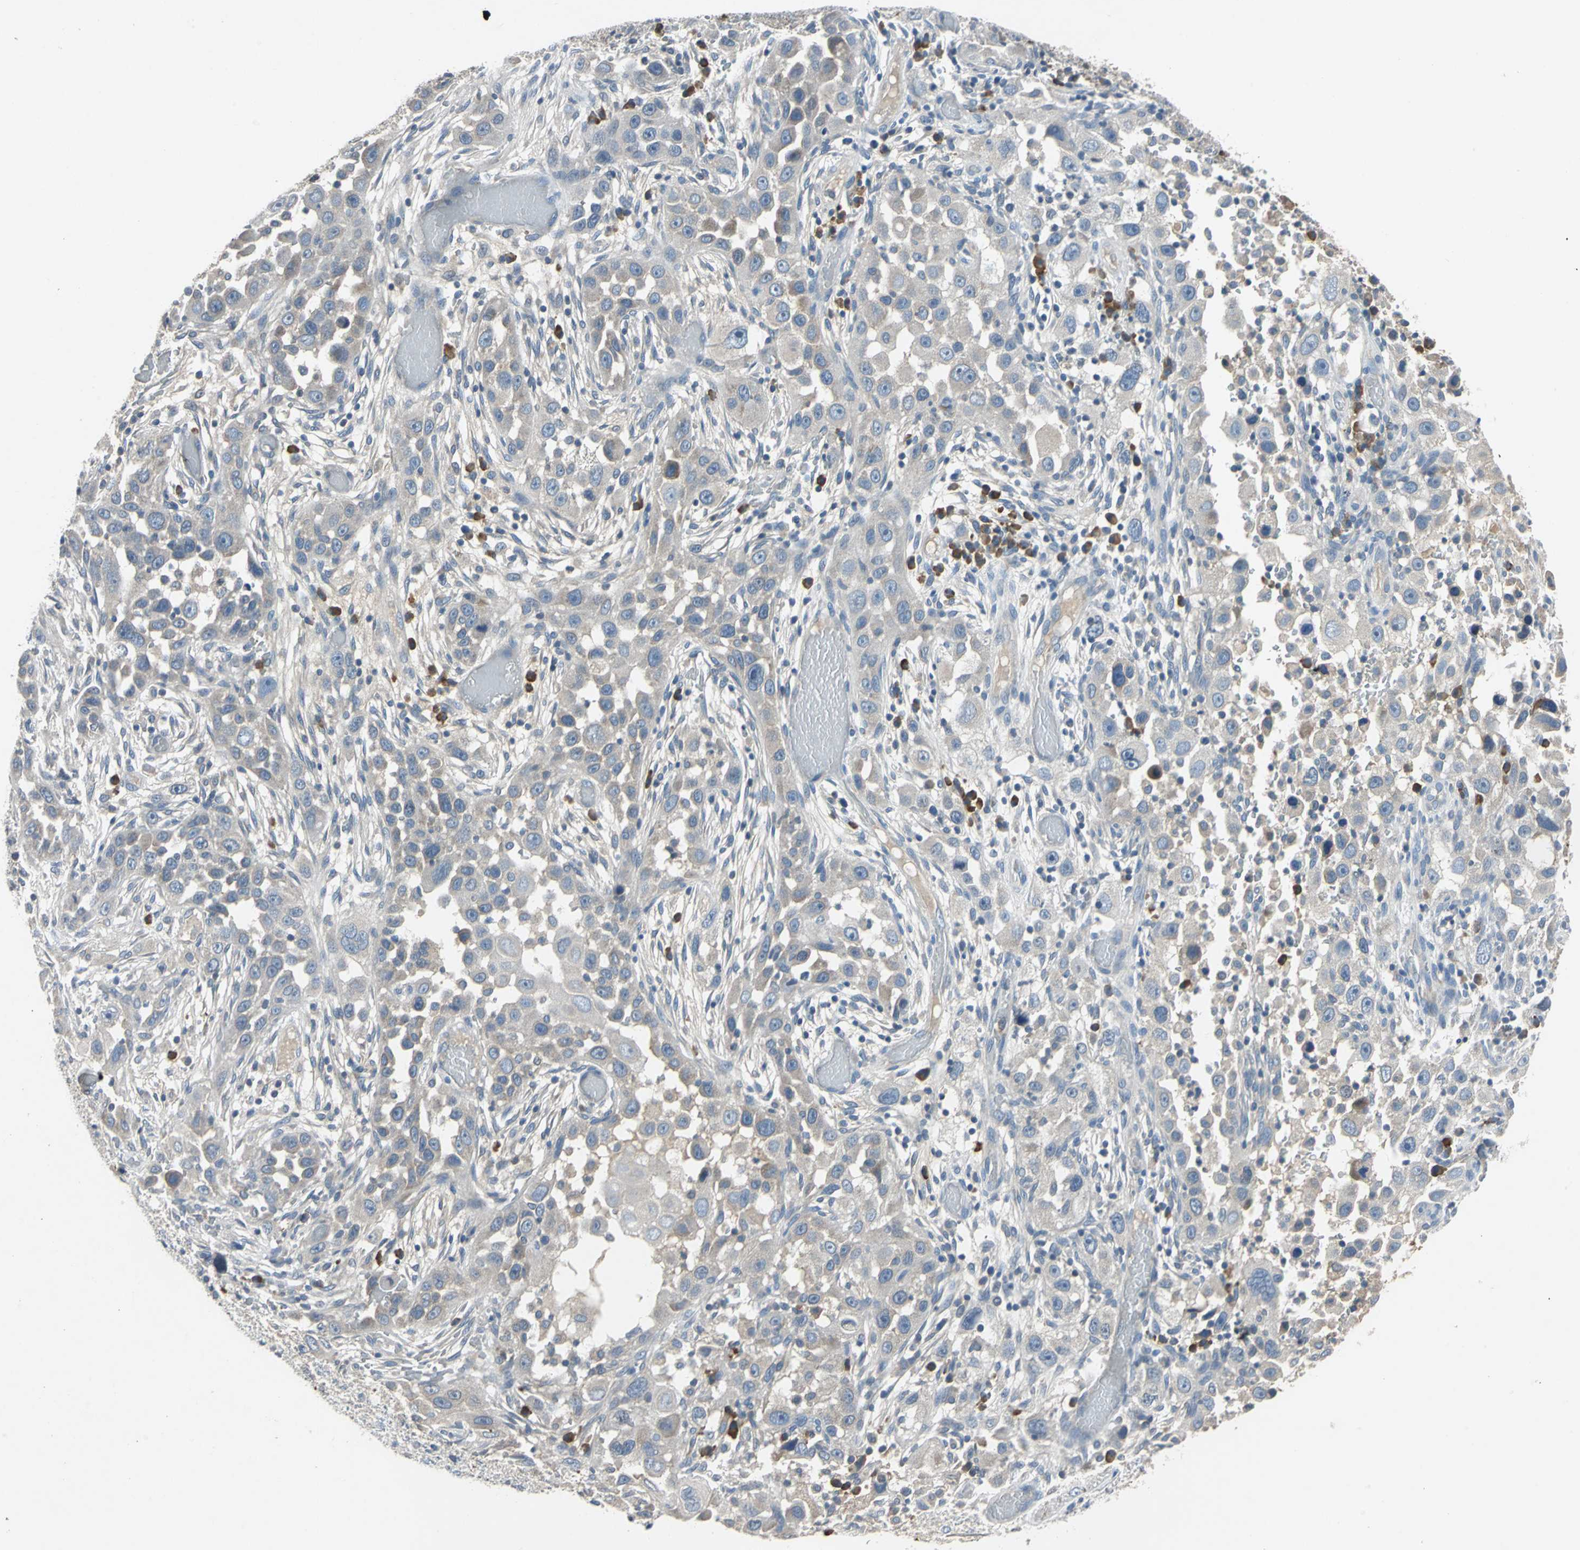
{"staining": {"intensity": "weak", "quantity": "25%-75%", "location": "cytoplasmic/membranous"}, "tissue": "head and neck cancer", "cell_type": "Tumor cells", "image_type": "cancer", "snomed": [{"axis": "morphology", "description": "Carcinoma, NOS"}, {"axis": "topography", "description": "Head-Neck"}], "caption": "The photomicrograph displays a brown stain indicating the presence of a protein in the cytoplasmic/membranous of tumor cells in carcinoma (head and neck).", "gene": "SLC2A13", "patient": {"sex": "male", "age": 87}}